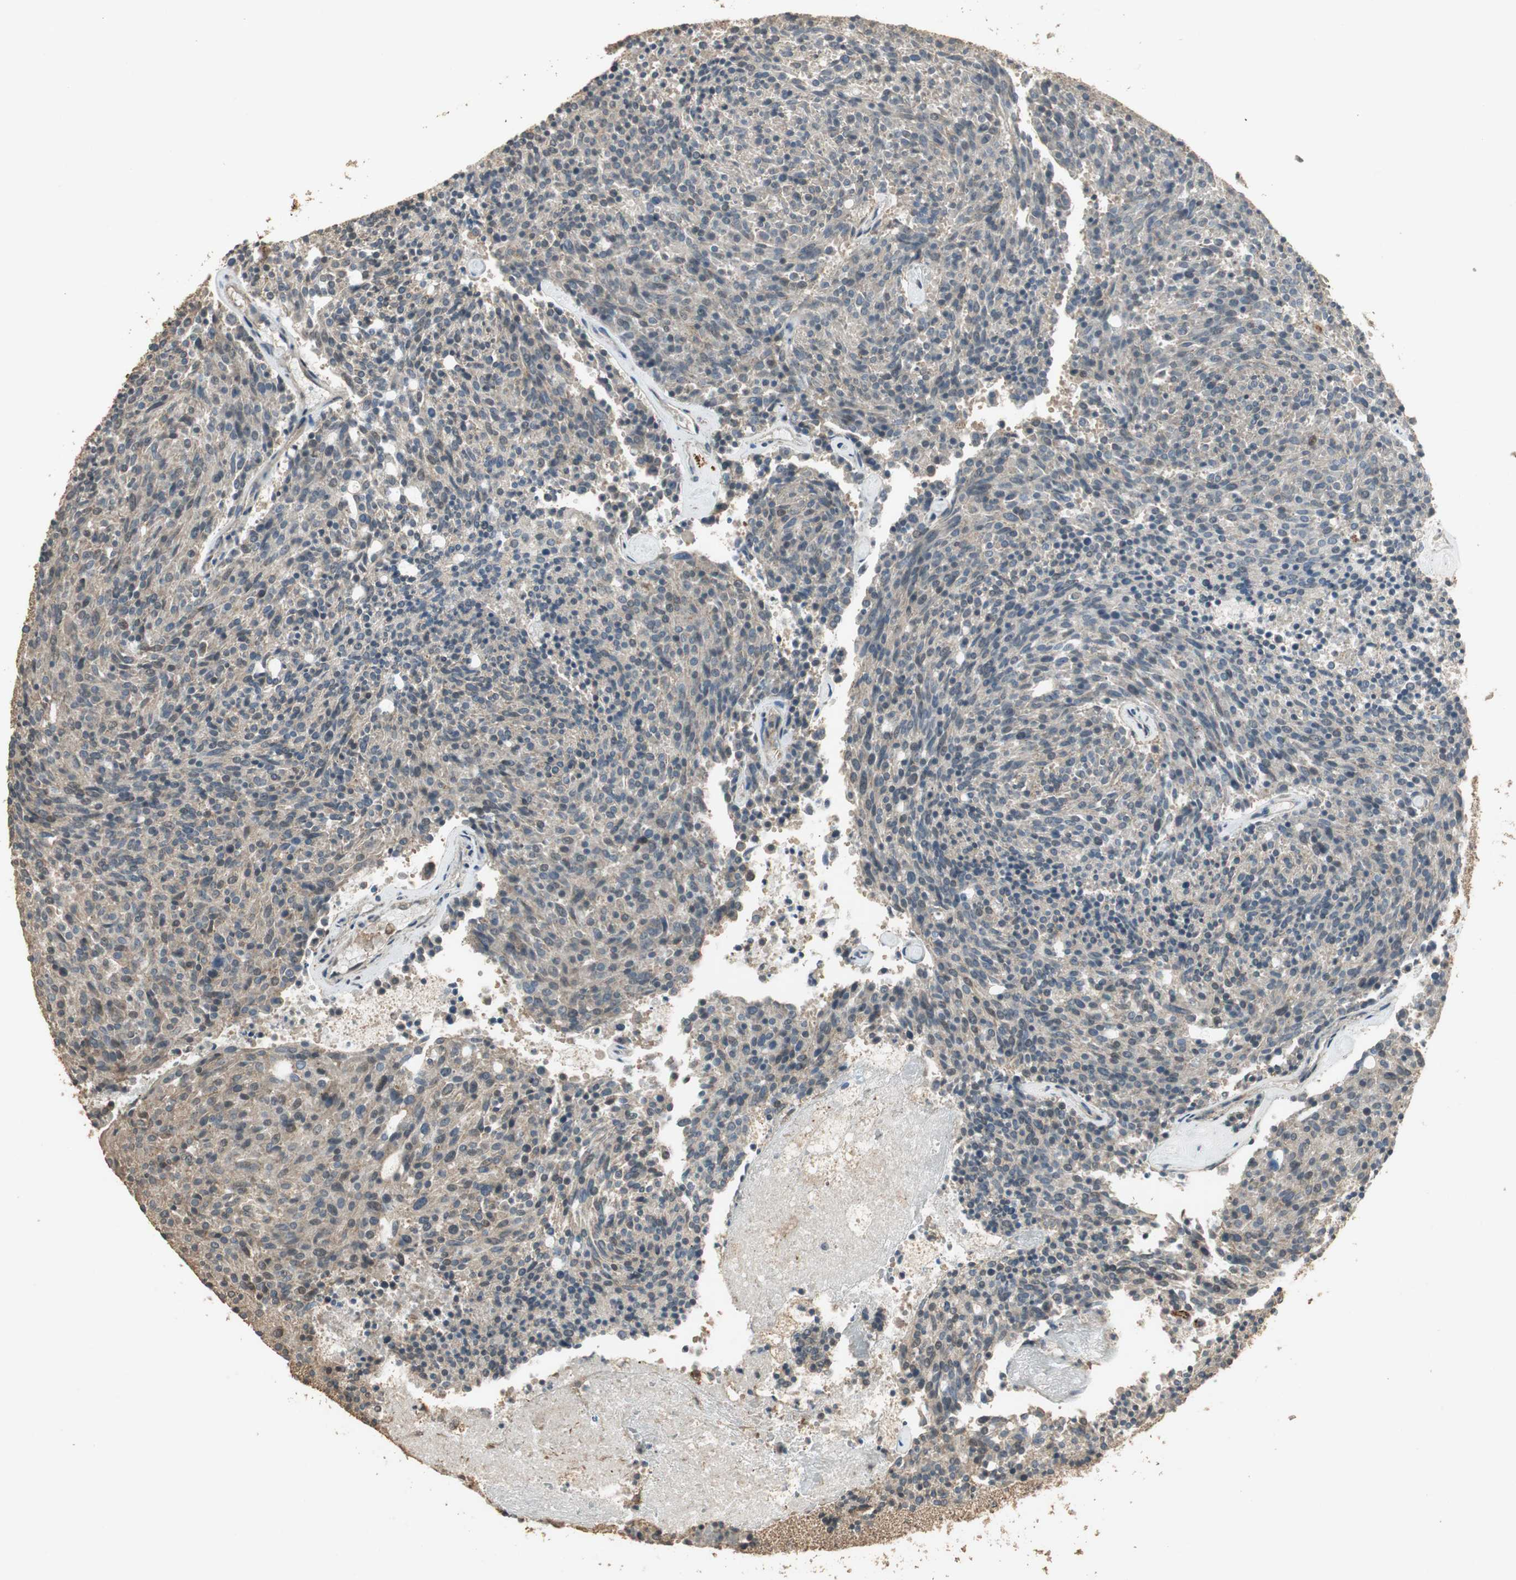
{"staining": {"intensity": "weak", "quantity": "25%-75%", "location": "cytoplasmic/membranous"}, "tissue": "carcinoid", "cell_type": "Tumor cells", "image_type": "cancer", "snomed": [{"axis": "morphology", "description": "Carcinoid, malignant, NOS"}, {"axis": "topography", "description": "Pancreas"}], "caption": "Immunohistochemical staining of human carcinoid exhibits low levels of weak cytoplasmic/membranous protein staining in about 25%-75% of tumor cells.", "gene": "USP2", "patient": {"sex": "female", "age": 54}}